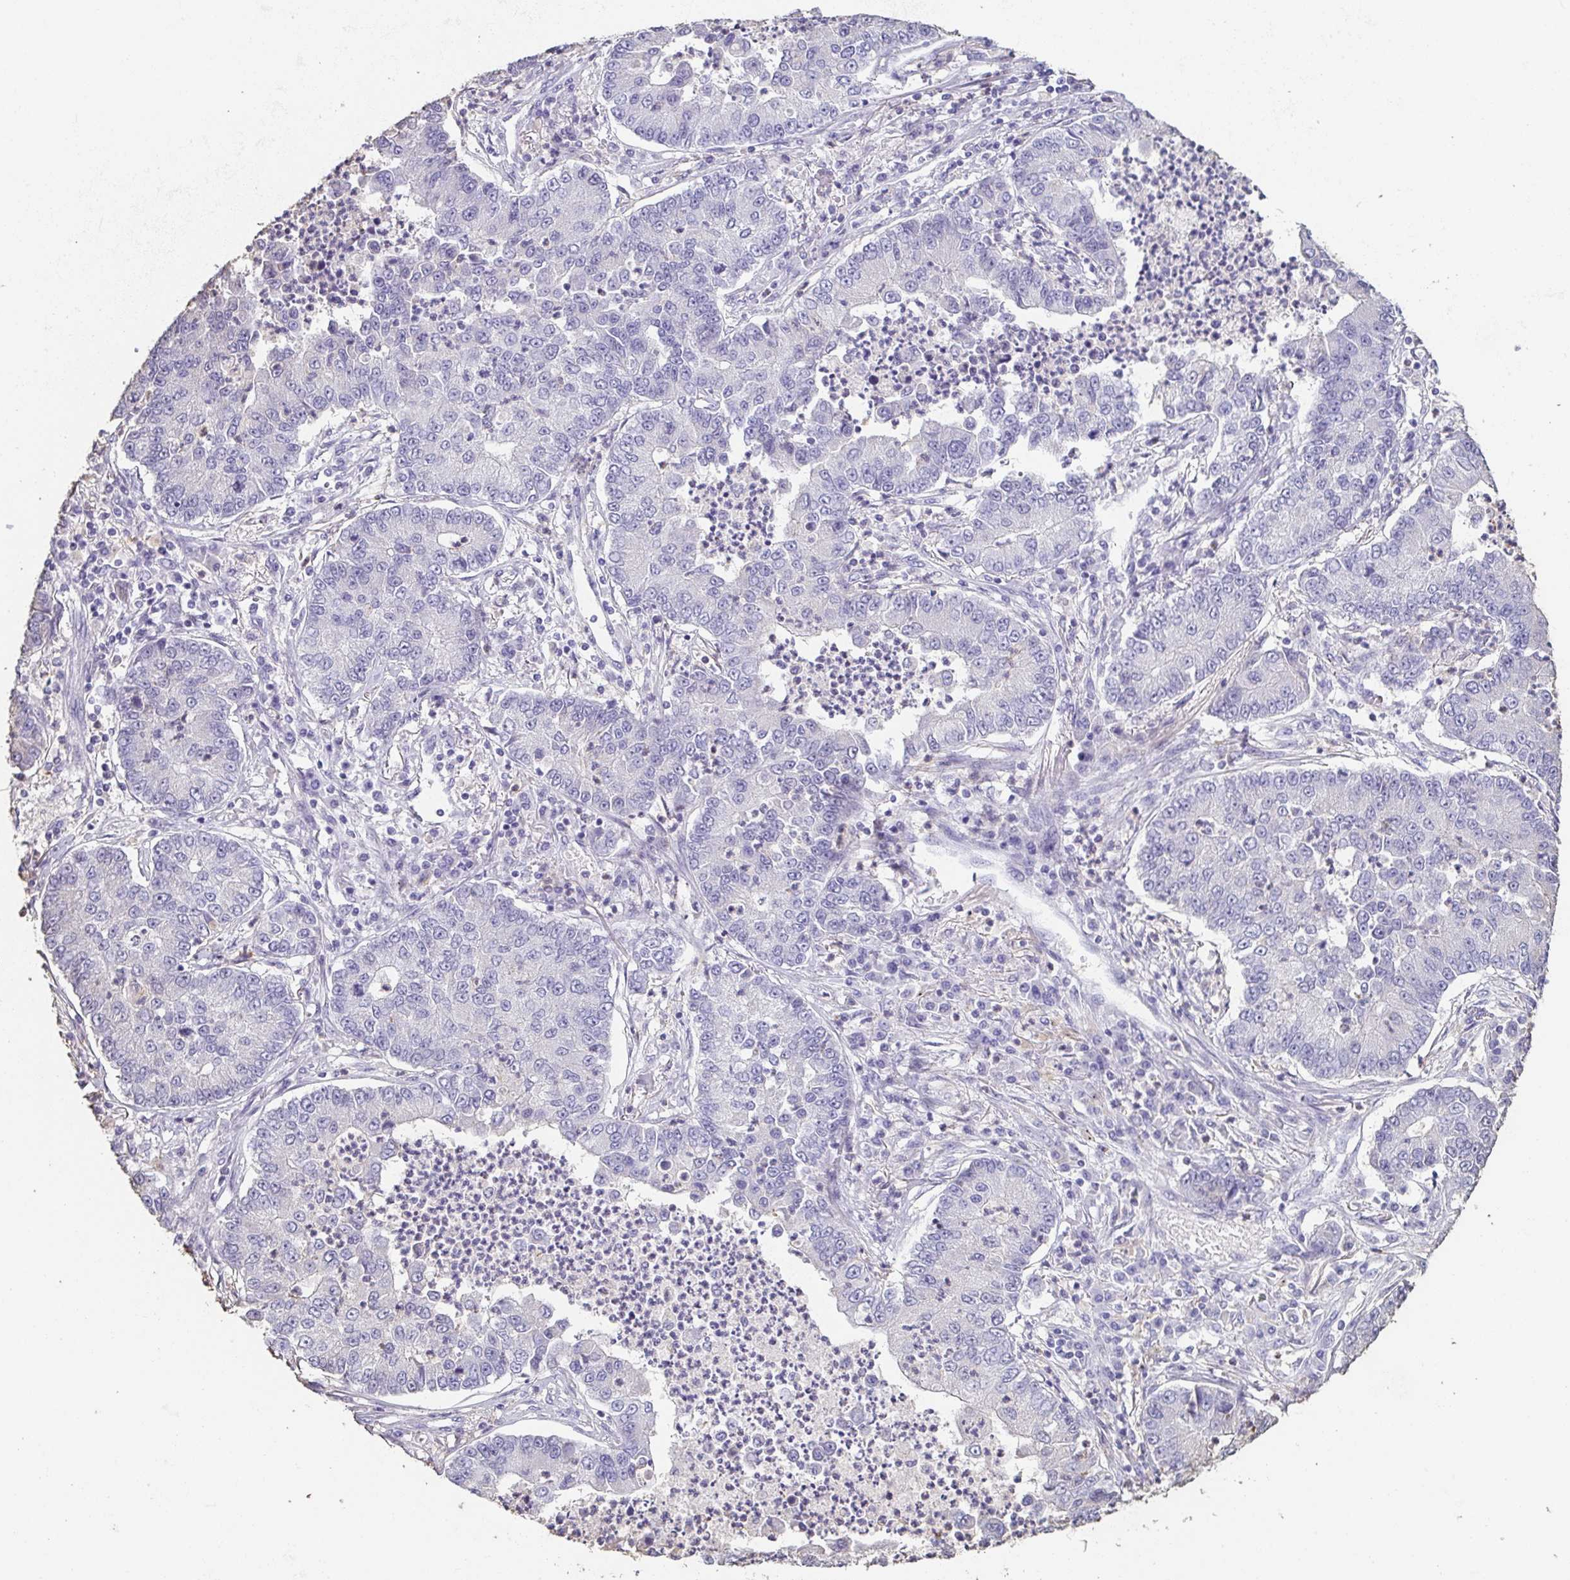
{"staining": {"intensity": "negative", "quantity": "none", "location": "none"}, "tissue": "lung cancer", "cell_type": "Tumor cells", "image_type": "cancer", "snomed": [{"axis": "morphology", "description": "Adenocarcinoma, NOS"}, {"axis": "topography", "description": "Lung"}], "caption": "DAB immunohistochemical staining of lung cancer (adenocarcinoma) shows no significant positivity in tumor cells.", "gene": "BPIFA2", "patient": {"sex": "female", "age": 57}}